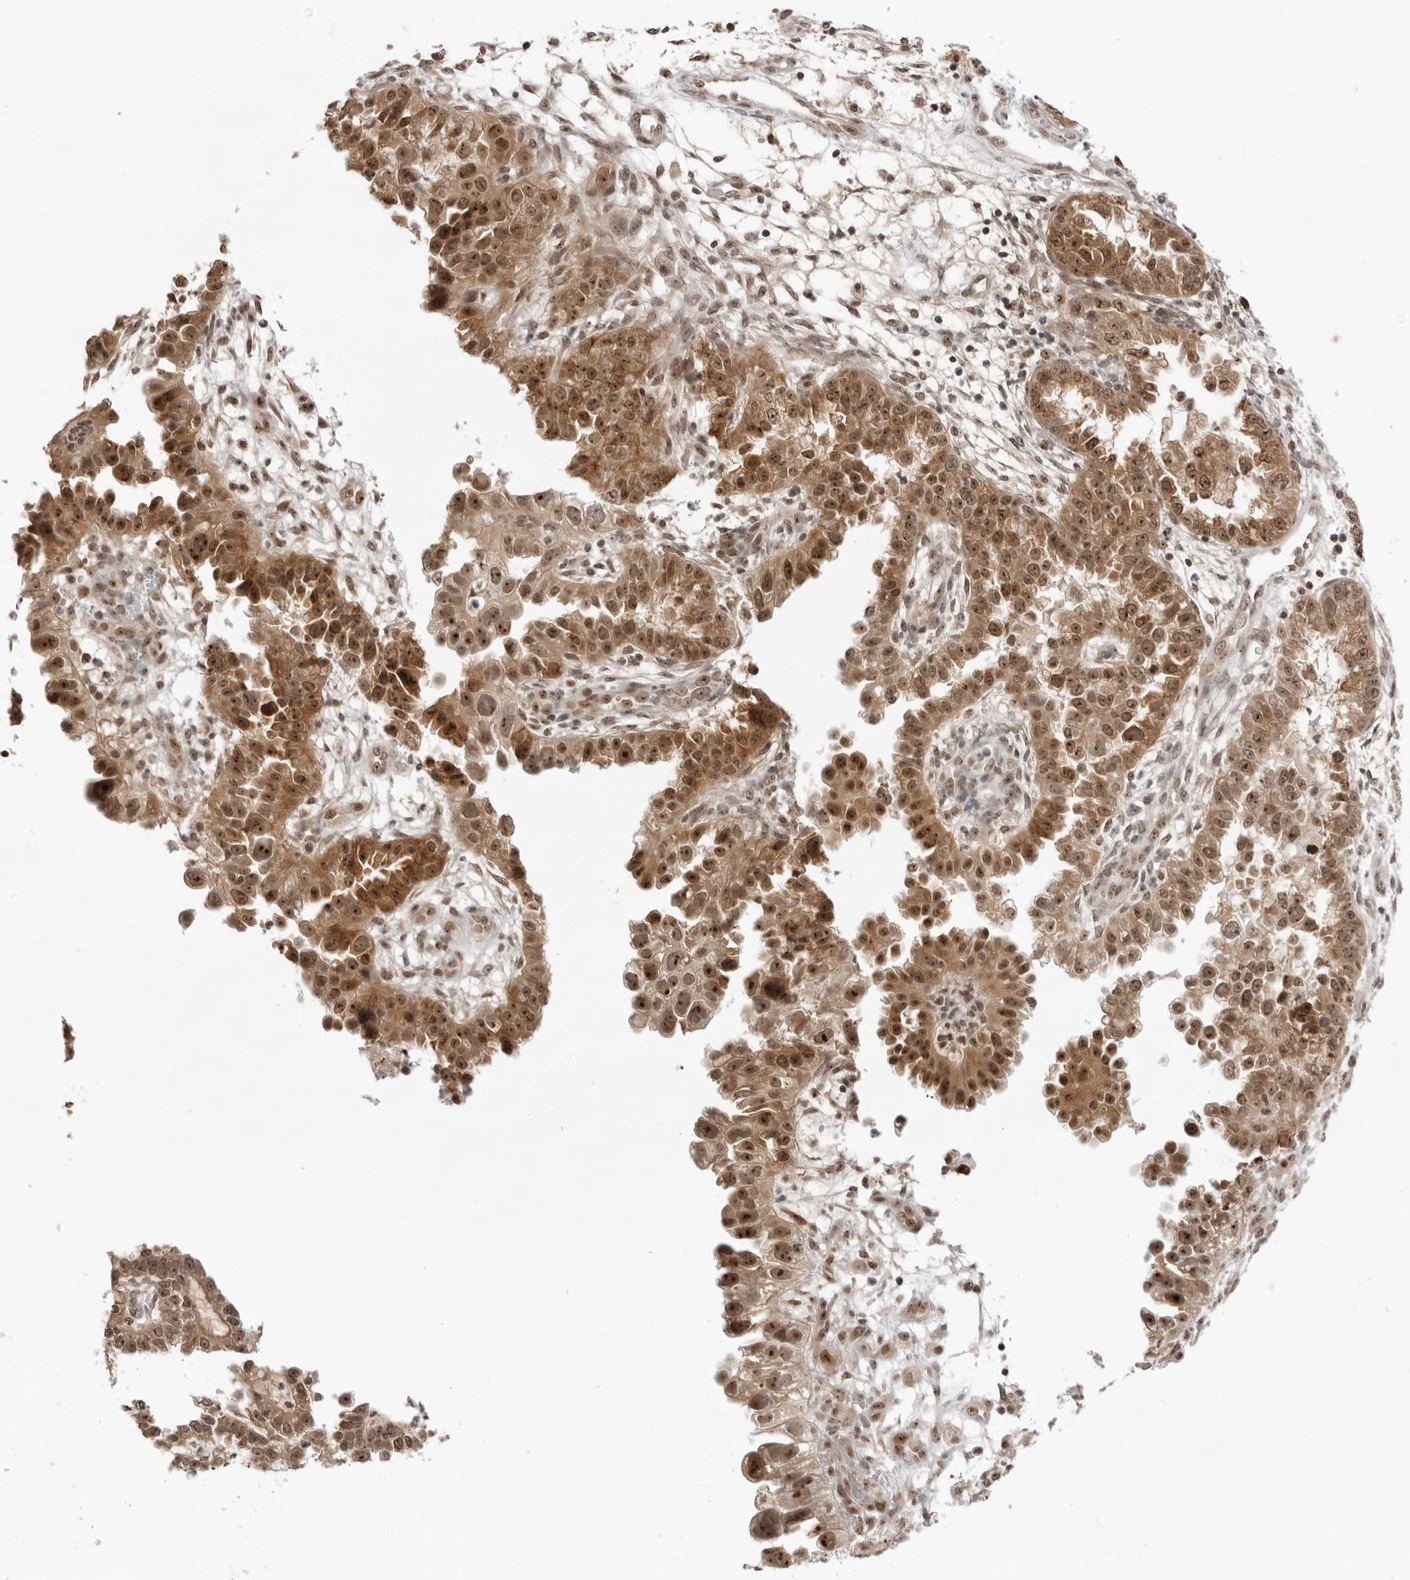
{"staining": {"intensity": "moderate", "quantity": ">75%", "location": "cytoplasmic/membranous,nuclear"}, "tissue": "endometrial cancer", "cell_type": "Tumor cells", "image_type": "cancer", "snomed": [{"axis": "morphology", "description": "Adenocarcinoma, NOS"}, {"axis": "topography", "description": "Endometrium"}], "caption": "There is medium levels of moderate cytoplasmic/membranous and nuclear expression in tumor cells of endometrial cancer (adenocarcinoma), as demonstrated by immunohistochemical staining (brown color).", "gene": "EXOSC10", "patient": {"sex": "female", "age": 85}}